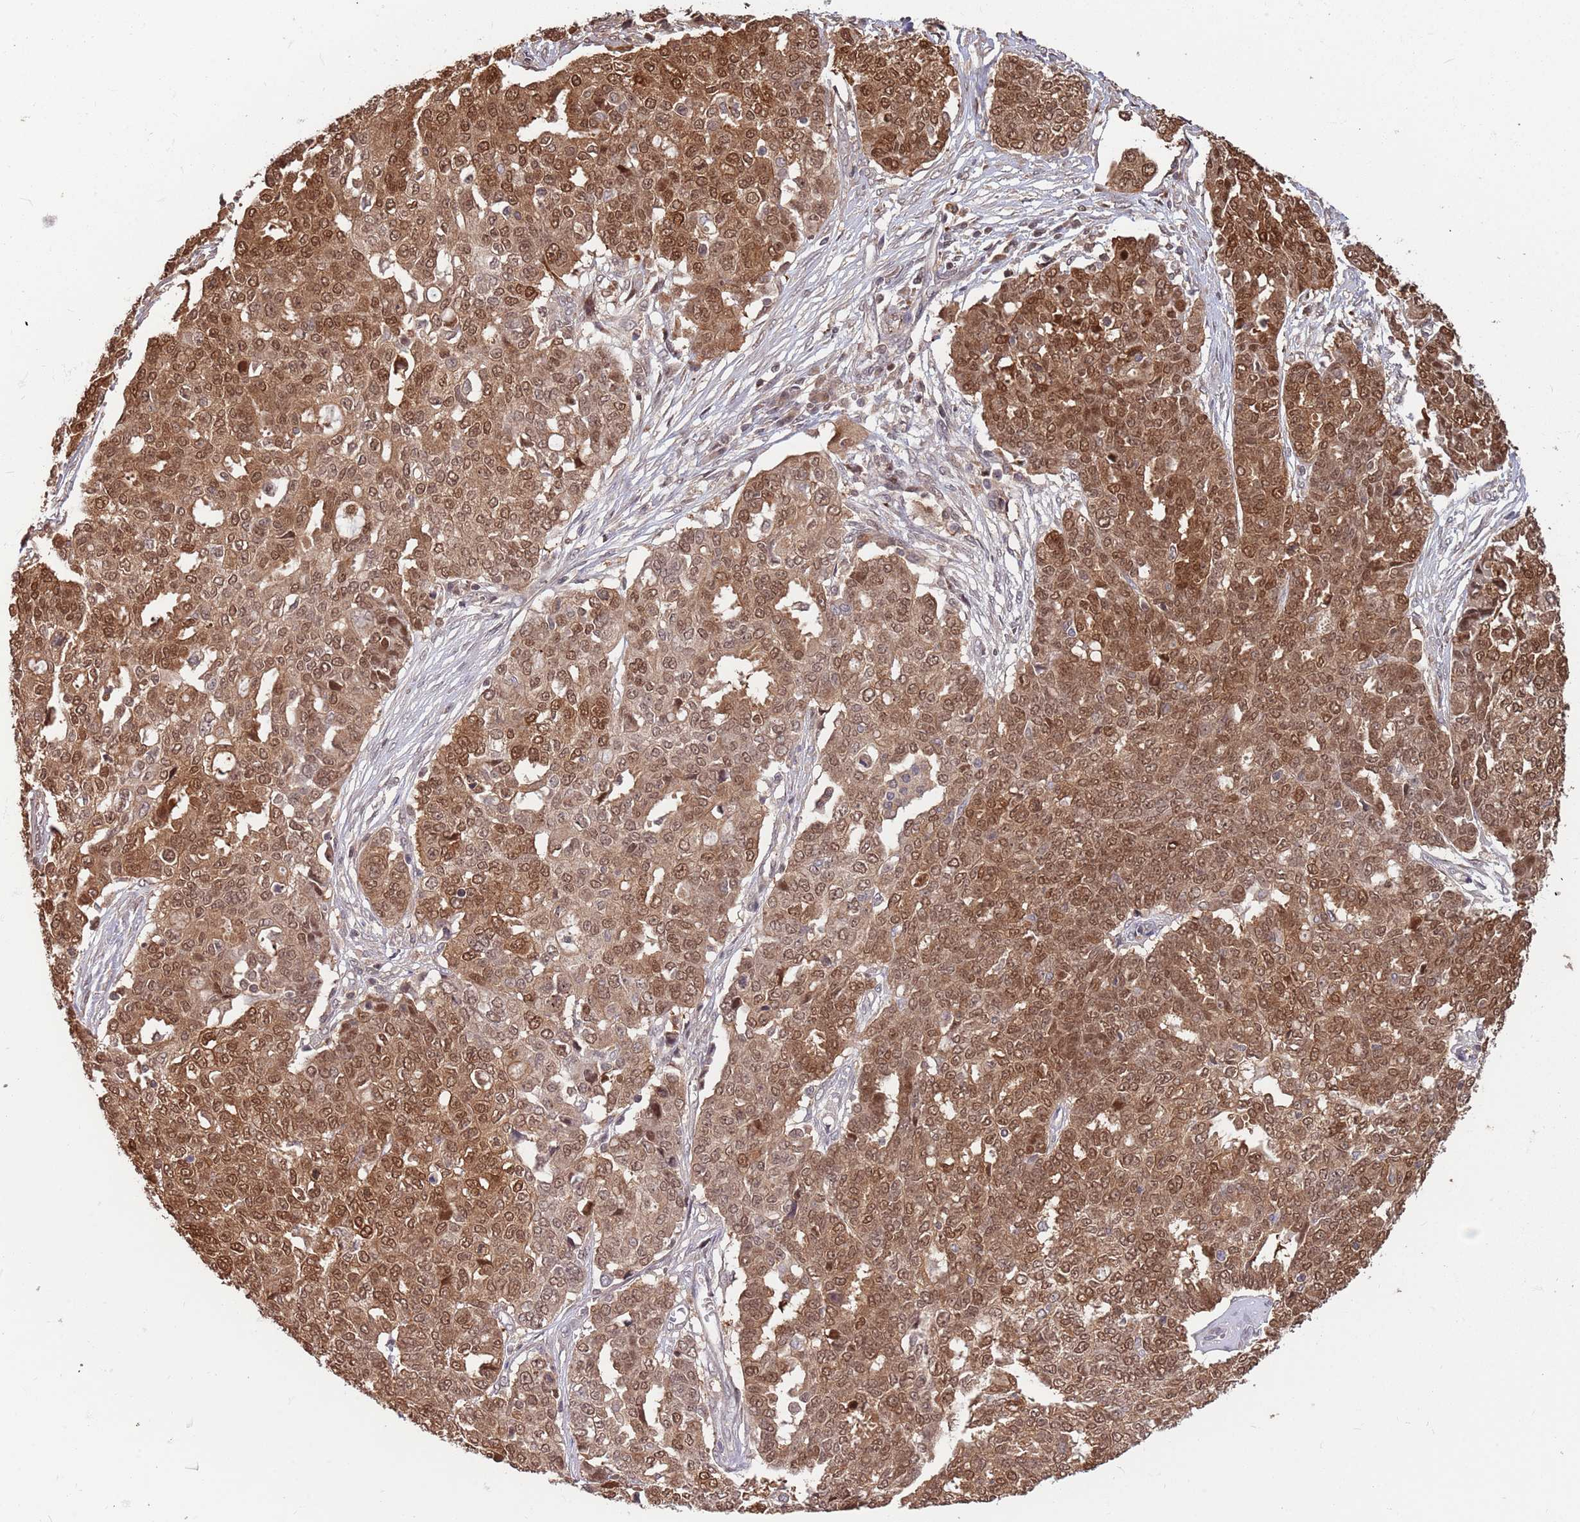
{"staining": {"intensity": "moderate", "quantity": ">75%", "location": "cytoplasmic/membranous,nuclear"}, "tissue": "ovarian cancer", "cell_type": "Tumor cells", "image_type": "cancer", "snomed": [{"axis": "morphology", "description": "Cystadenocarcinoma, serous, NOS"}, {"axis": "topography", "description": "Soft tissue"}, {"axis": "topography", "description": "Ovary"}], "caption": "DAB (3,3'-diaminobenzidine) immunohistochemical staining of ovarian cancer (serous cystadenocarcinoma) exhibits moderate cytoplasmic/membranous and nuclear protein staining in about >75% of tumor cells.", "gene": "SALL1", "patient": {"sex": "female", "age": 57}}